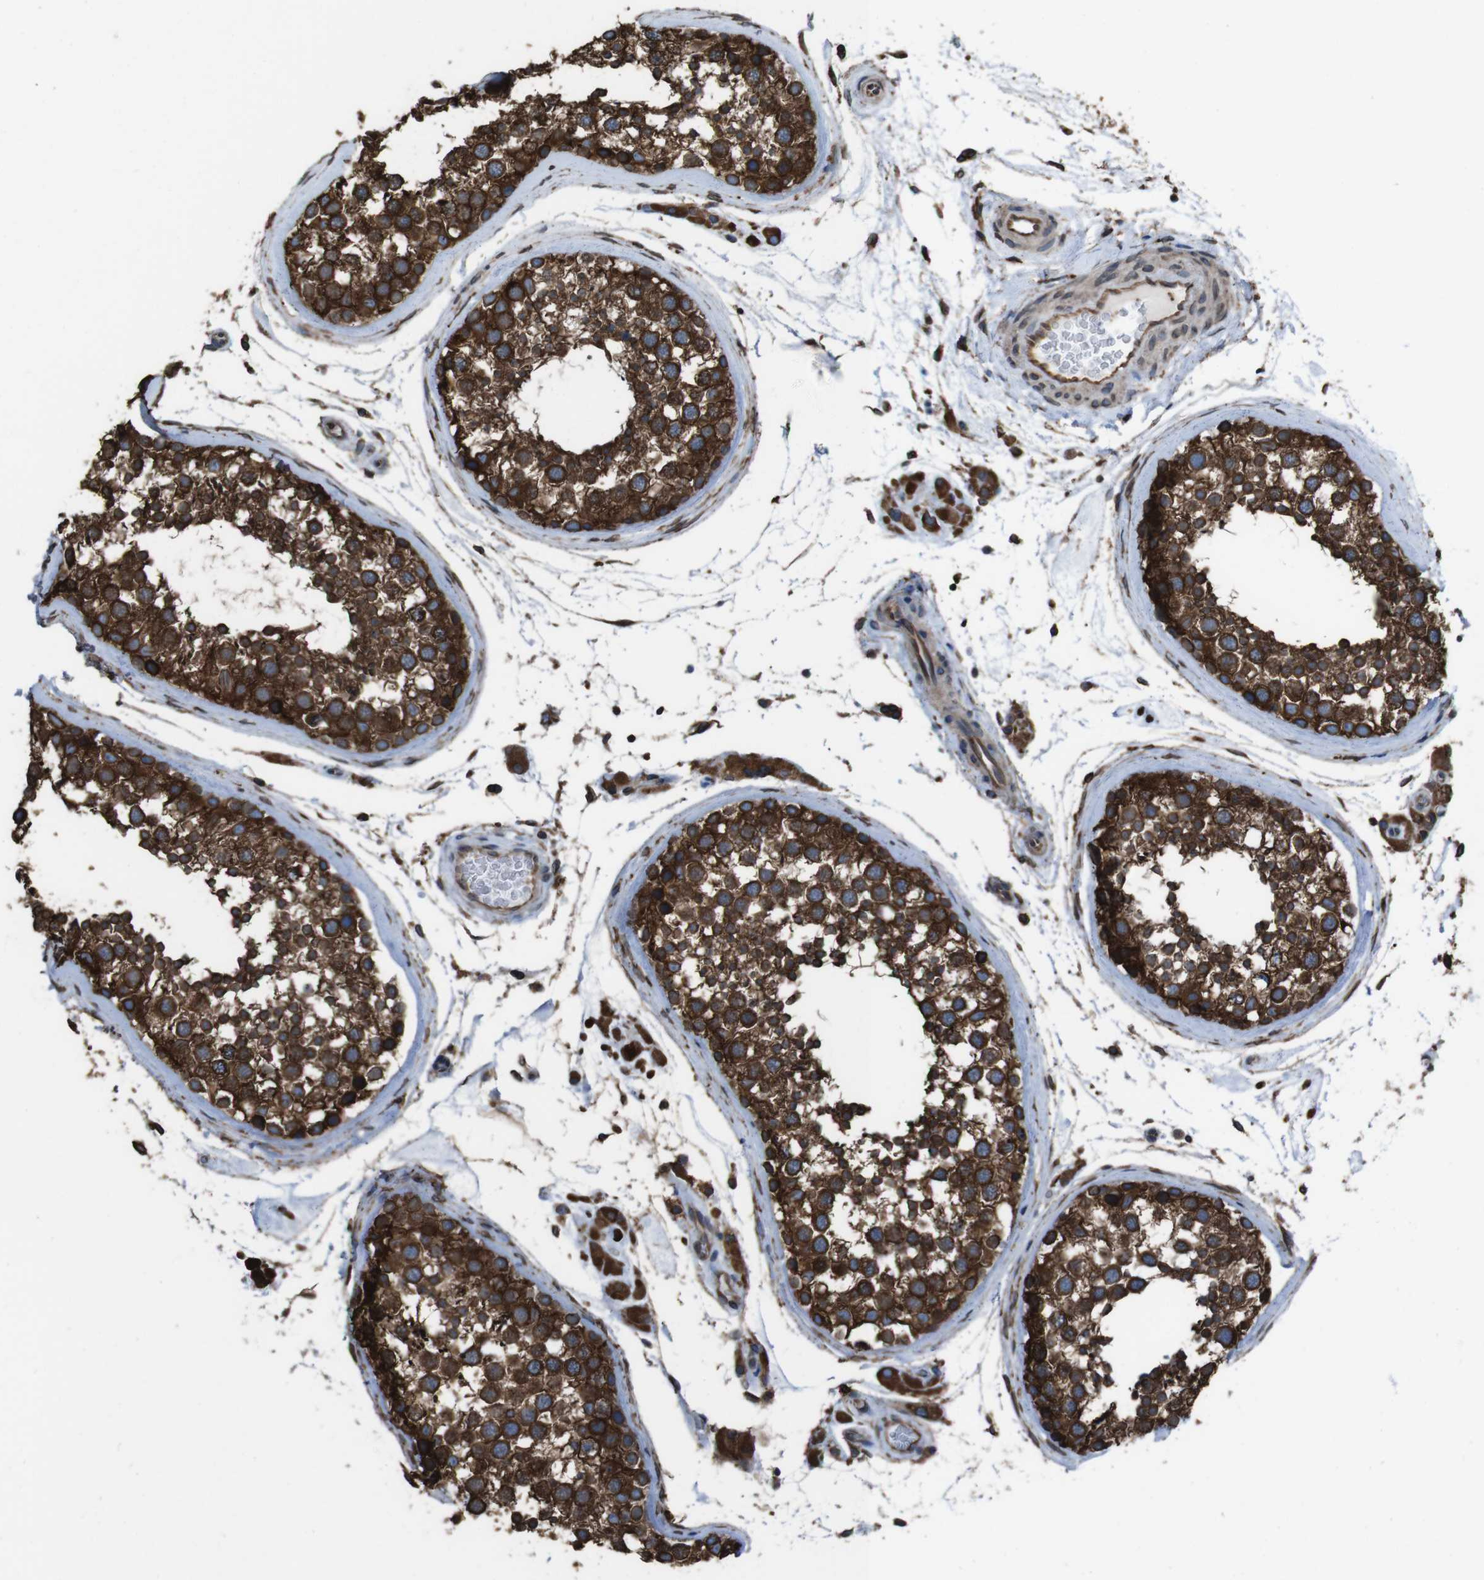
{"staining": {"intensity": "strong", "quantity": ">75%", "location": "cytoplasmic/membranous"}, "tissue": "testis", "cell_type": "Cells in seminiferous ducts", "image_type": "normal", "snomed": [{"axis": "morphology", "description": "Normal tissue, NOS"}, {"axis": "topography", "description": "Testis"}], "caption": "Immunohistochemistry (IHC) micrograph of unremarkable testis: human testis stained using immunohistochemistry displays high levels of strong protein expression localized specifically in the cytoplasmic/membranous of cells in seminiferous ducts, appearing as a cytoplasmic/membranous brown color.", "gene": "APMAP", "patient": {"sex": "male", "age": 46}}